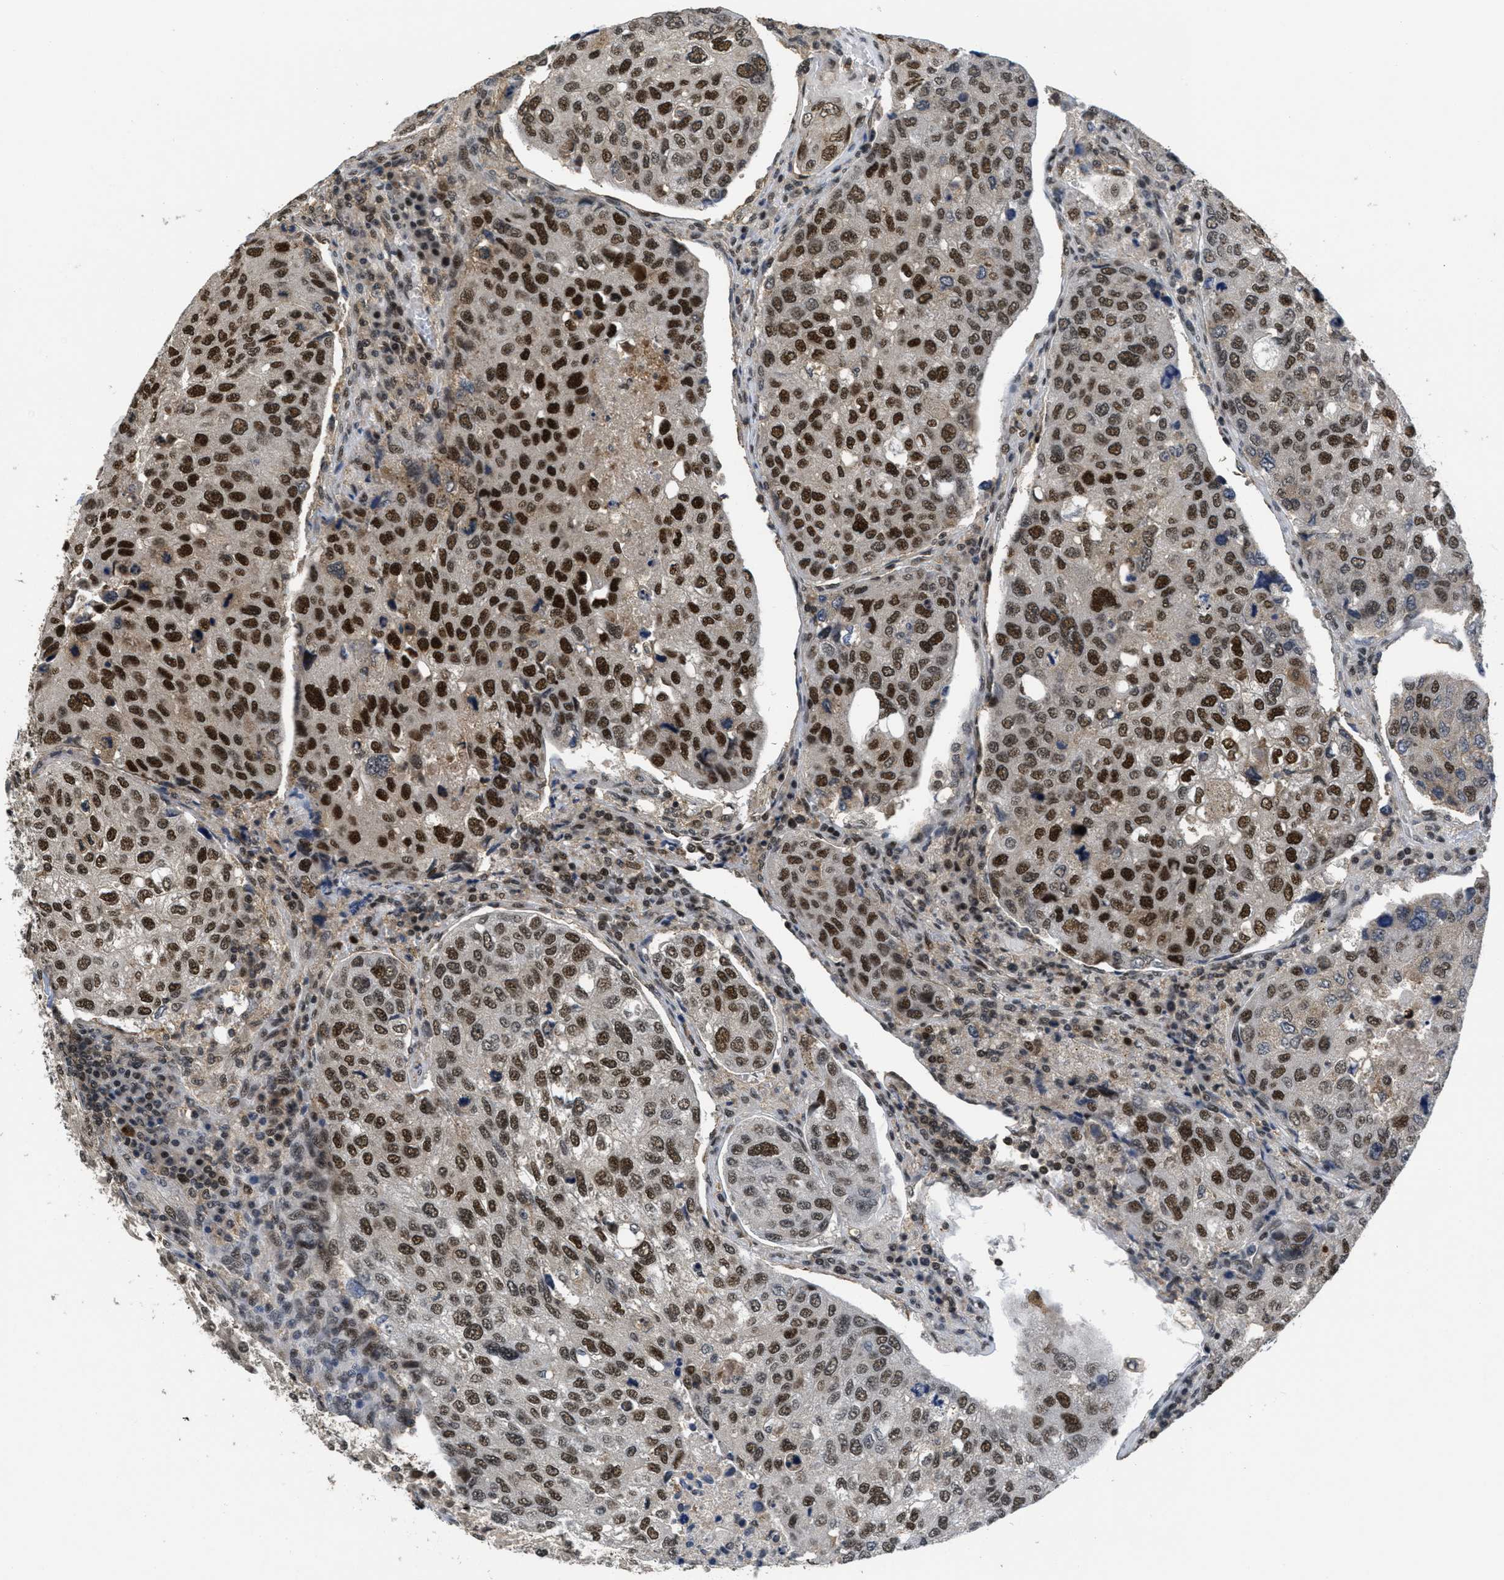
{"staining": {"intensity": "strong", "quantity": ">75%", "location": "nuclear"}, "tissue": "urothelial cancer", "cell_type": "Tumor cells", "image_type": "cancer", "snomed": [{"axis": "morphology", "description": "Urothelial carcinoma, High grade"}, {"axis": "topography", "description": "Lymph node"}, {"axis": "topography", "description": "Urinary bladder"}], "caption": "This is a micrograph of immunohistochemistry (IHC) staining of urothelial cancer, which shows strong positivity in the nuclear of tumor cells.", "gene": "CUL4B", "patient": {"sex": "male", "age": 51}}